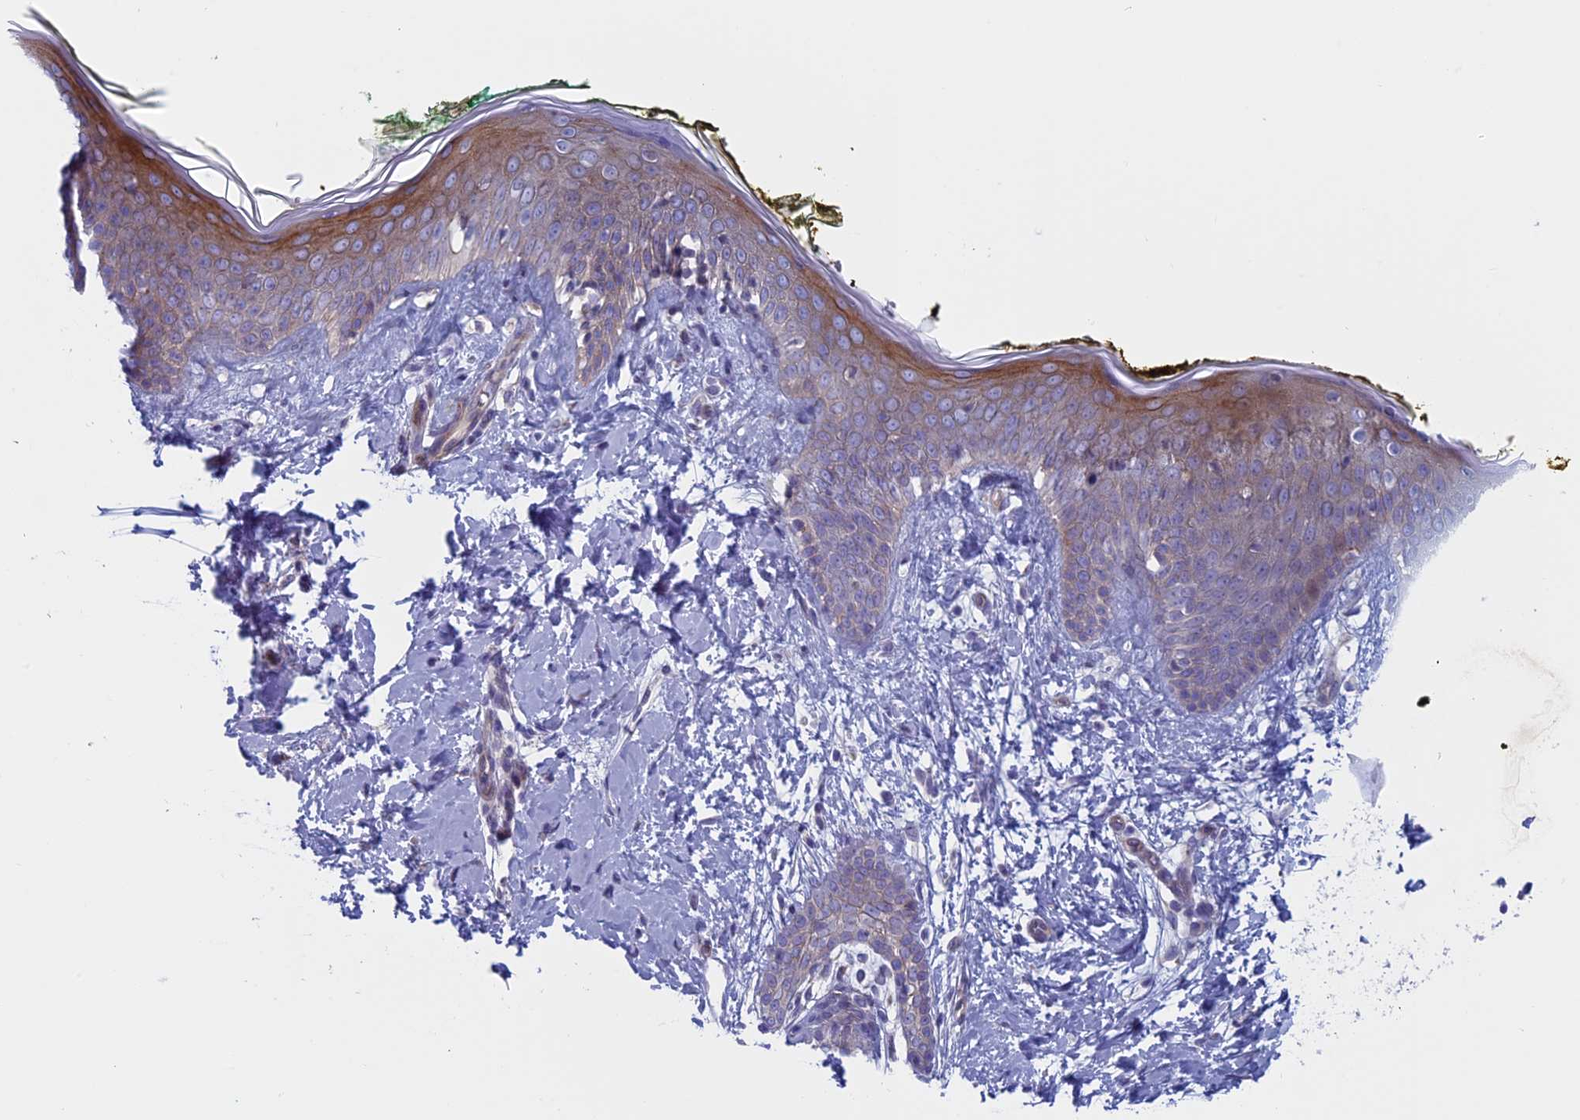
{"staining": {"intensity": "negative", "quantity": "none", "location": "none"}, "tissue": "skin", "cell_type": "Fibroblasts", "image_type": "normal", "snomed": [{"axis": "morphology", "description": "Normal tissue, NOS"}, {"axis": "topography", "description": "Skin"}], "caption": "This photomicrograph is of normal skin stained with immunohistochemistry to label a protein in brown with the nuclei are counter-stained blue. There is no positivity in fibroblasts.", "gene": "CNOT6L", "patient": {"sex": "female", "age": 34}}